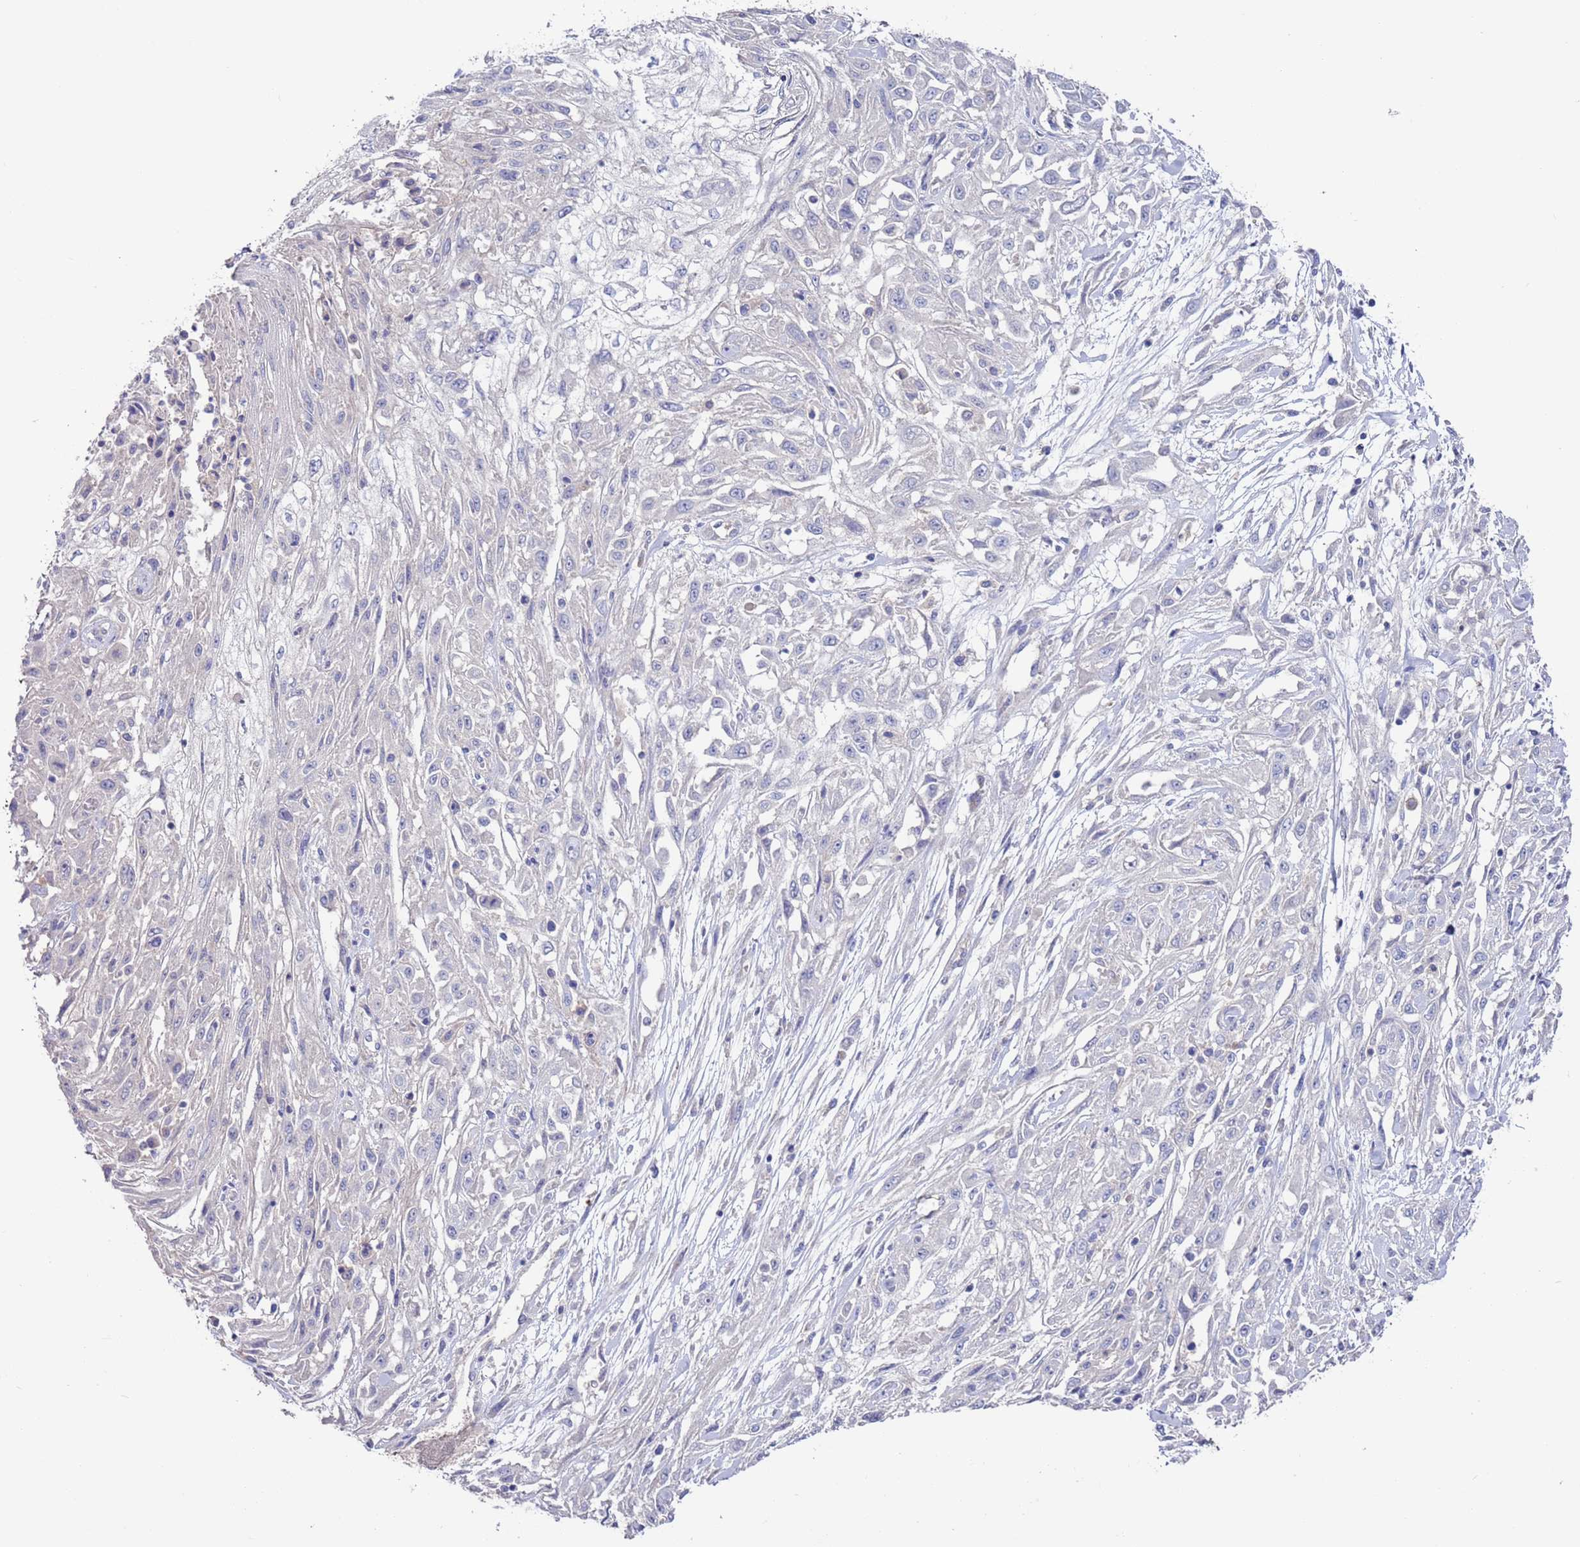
{"staining": {"intensity": "negative", "quantity": "none", "location": "none"}, "tissue": "skin cancer", "cell_type": "Tumor cells", "image_type": "cancer", "snomed": [{"axis": "morphology", "description": "Squamous cell carcinoma, NOS"}, {"axis": "morphology", "description": "Squamous cell carcinoma, metastatic, NOS"}, {"axis": "topography", "description": "Skin"}, {"axis": "topography", "description": "Lymph node"}], "caption": "The histopathology image displays no significant expression in tumor cells of squamous cell carcinoma (skin). The staining is performed using DAB brown chromogen with nuclei counter-stained in using hematoxylin.", "gene": "KRTCAP3", "patient": {"sex": "male", "age": 75}}